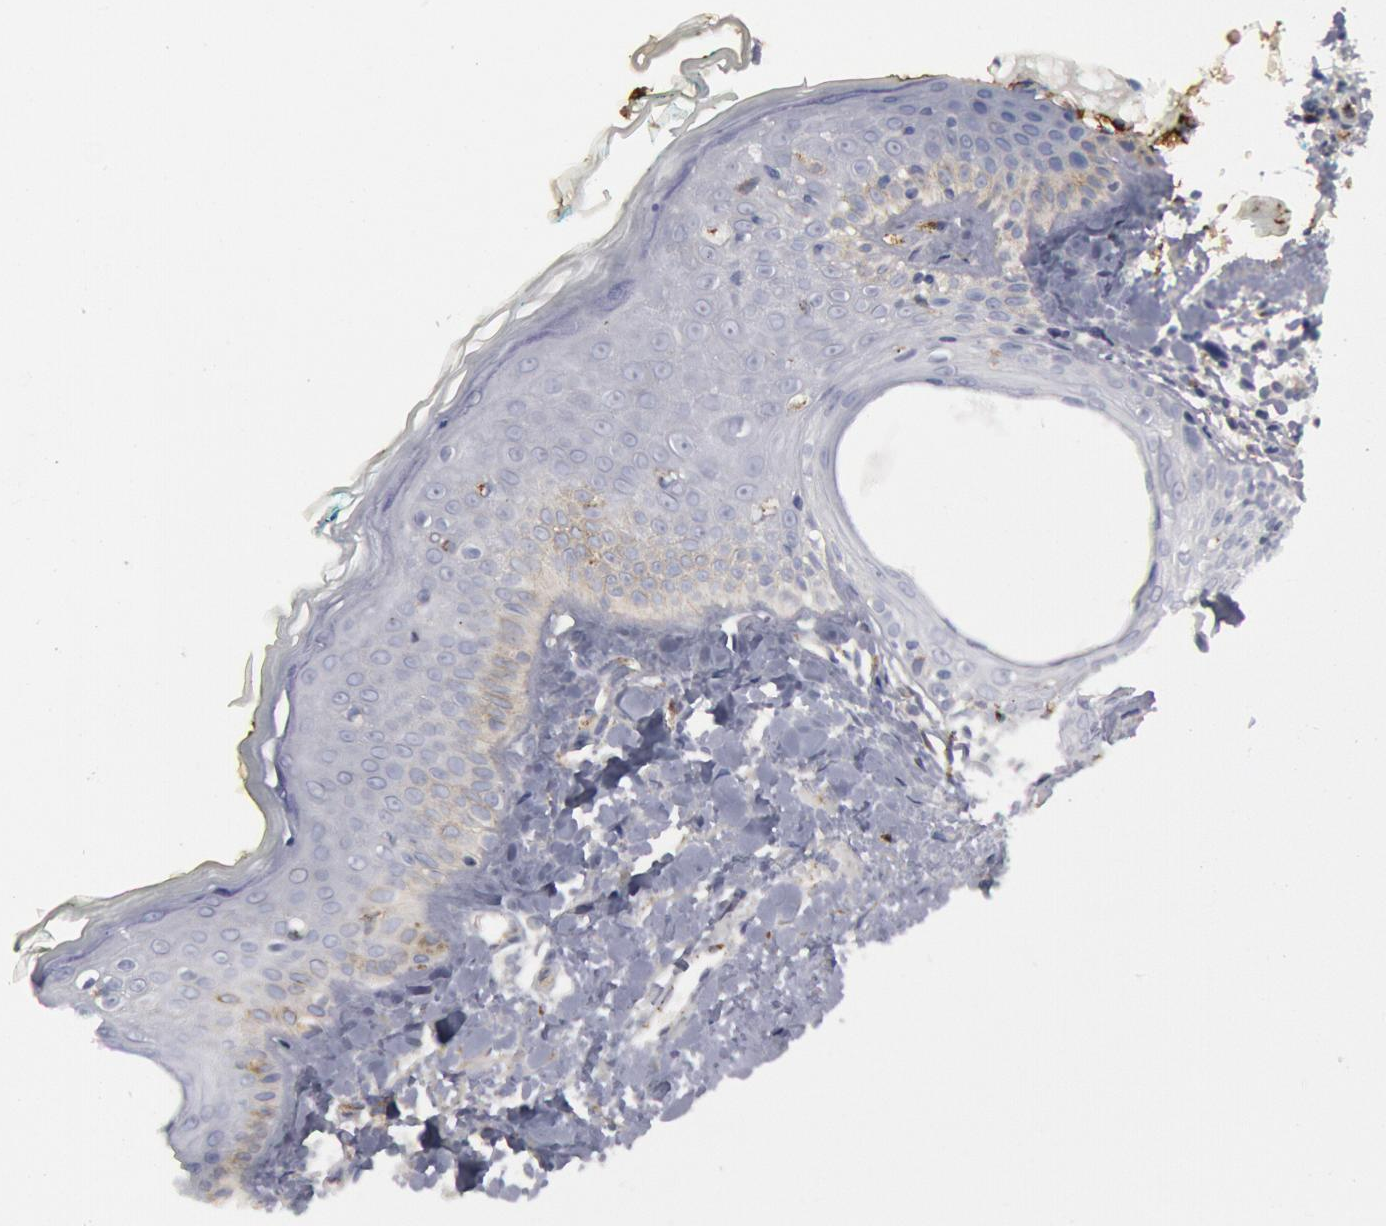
{"staining": {"intensity": "moderate", "quantity": "<25%", "location": "cytoplasmic/membranous"}, "tissue": "skin", "cell_type": "Keratinocytes", "image_type": "normal", "snomed": [{"axis": "morphology", "description": "Normal tissue, NOS"}, {"axis": "topography", "description": "Skin"}], "caption": "Immunohistochemical staining of normal skin displays low levels of moderate cytoplasmic/membranous positivity in approximately <25% of keratinocytes.", "gene": "FLOT1", "patient": {"sex": "male", "age": 86}}